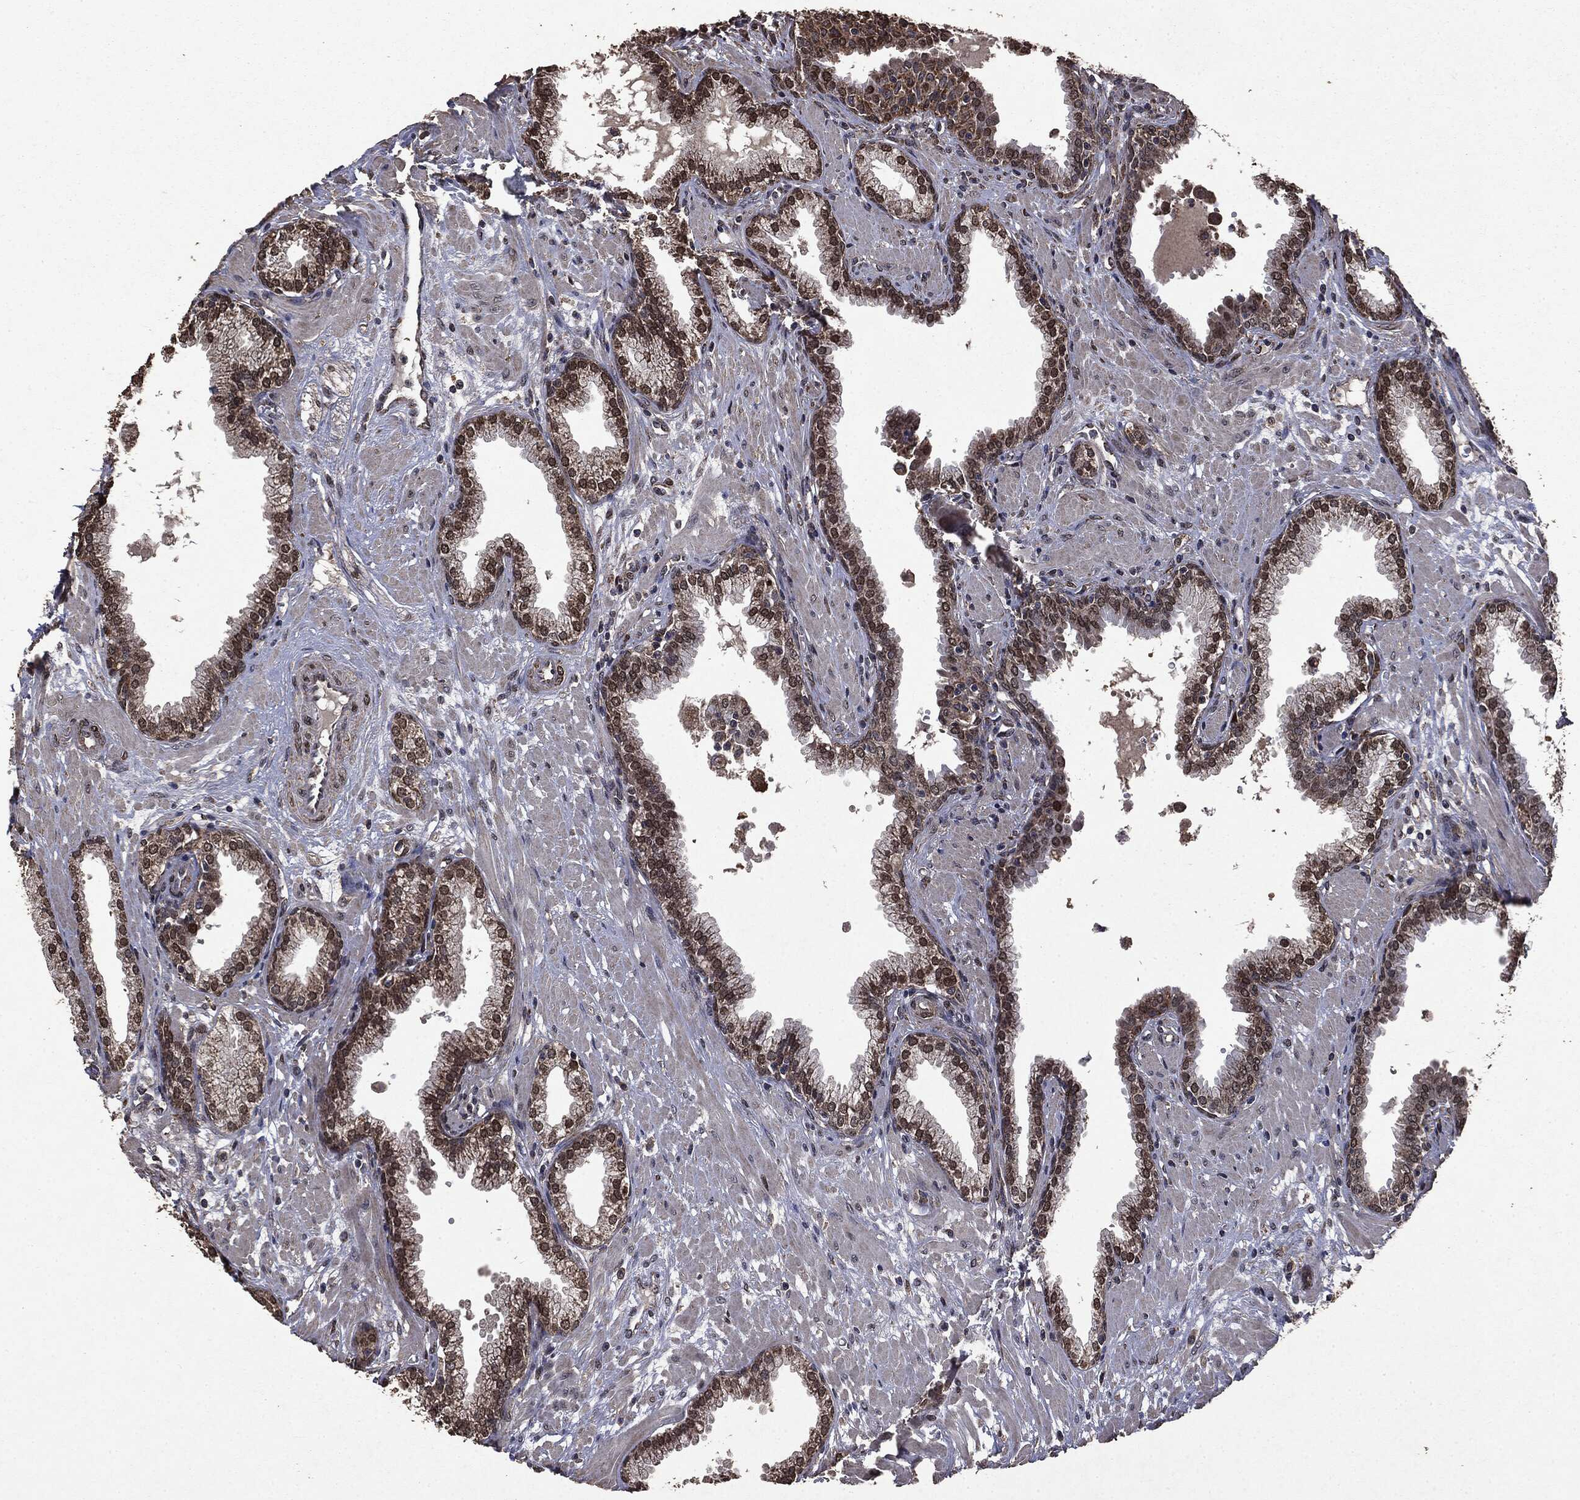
{"staining": {"intensity": "strong", "quantity": ">75%", "location": "nuclear"}, "tissue": "prostate", "cell_type": "Glandular cells", "image_type": "normal", "snomed": [{"axis": "morphology", "description": "Normal tissue, NOS"}, {"axis": "topography", "description": "Prostate"}], "caption": "Strong nuclear protein expression is identified in approximately >75% of glandular cells in prostate. (DAB (3,3'-diaminobenzidine) = brown stain, brightfield microscopy at high magnification).", "gene": "PPP6R2", "patient": {"sex": "male", "age": 64}}